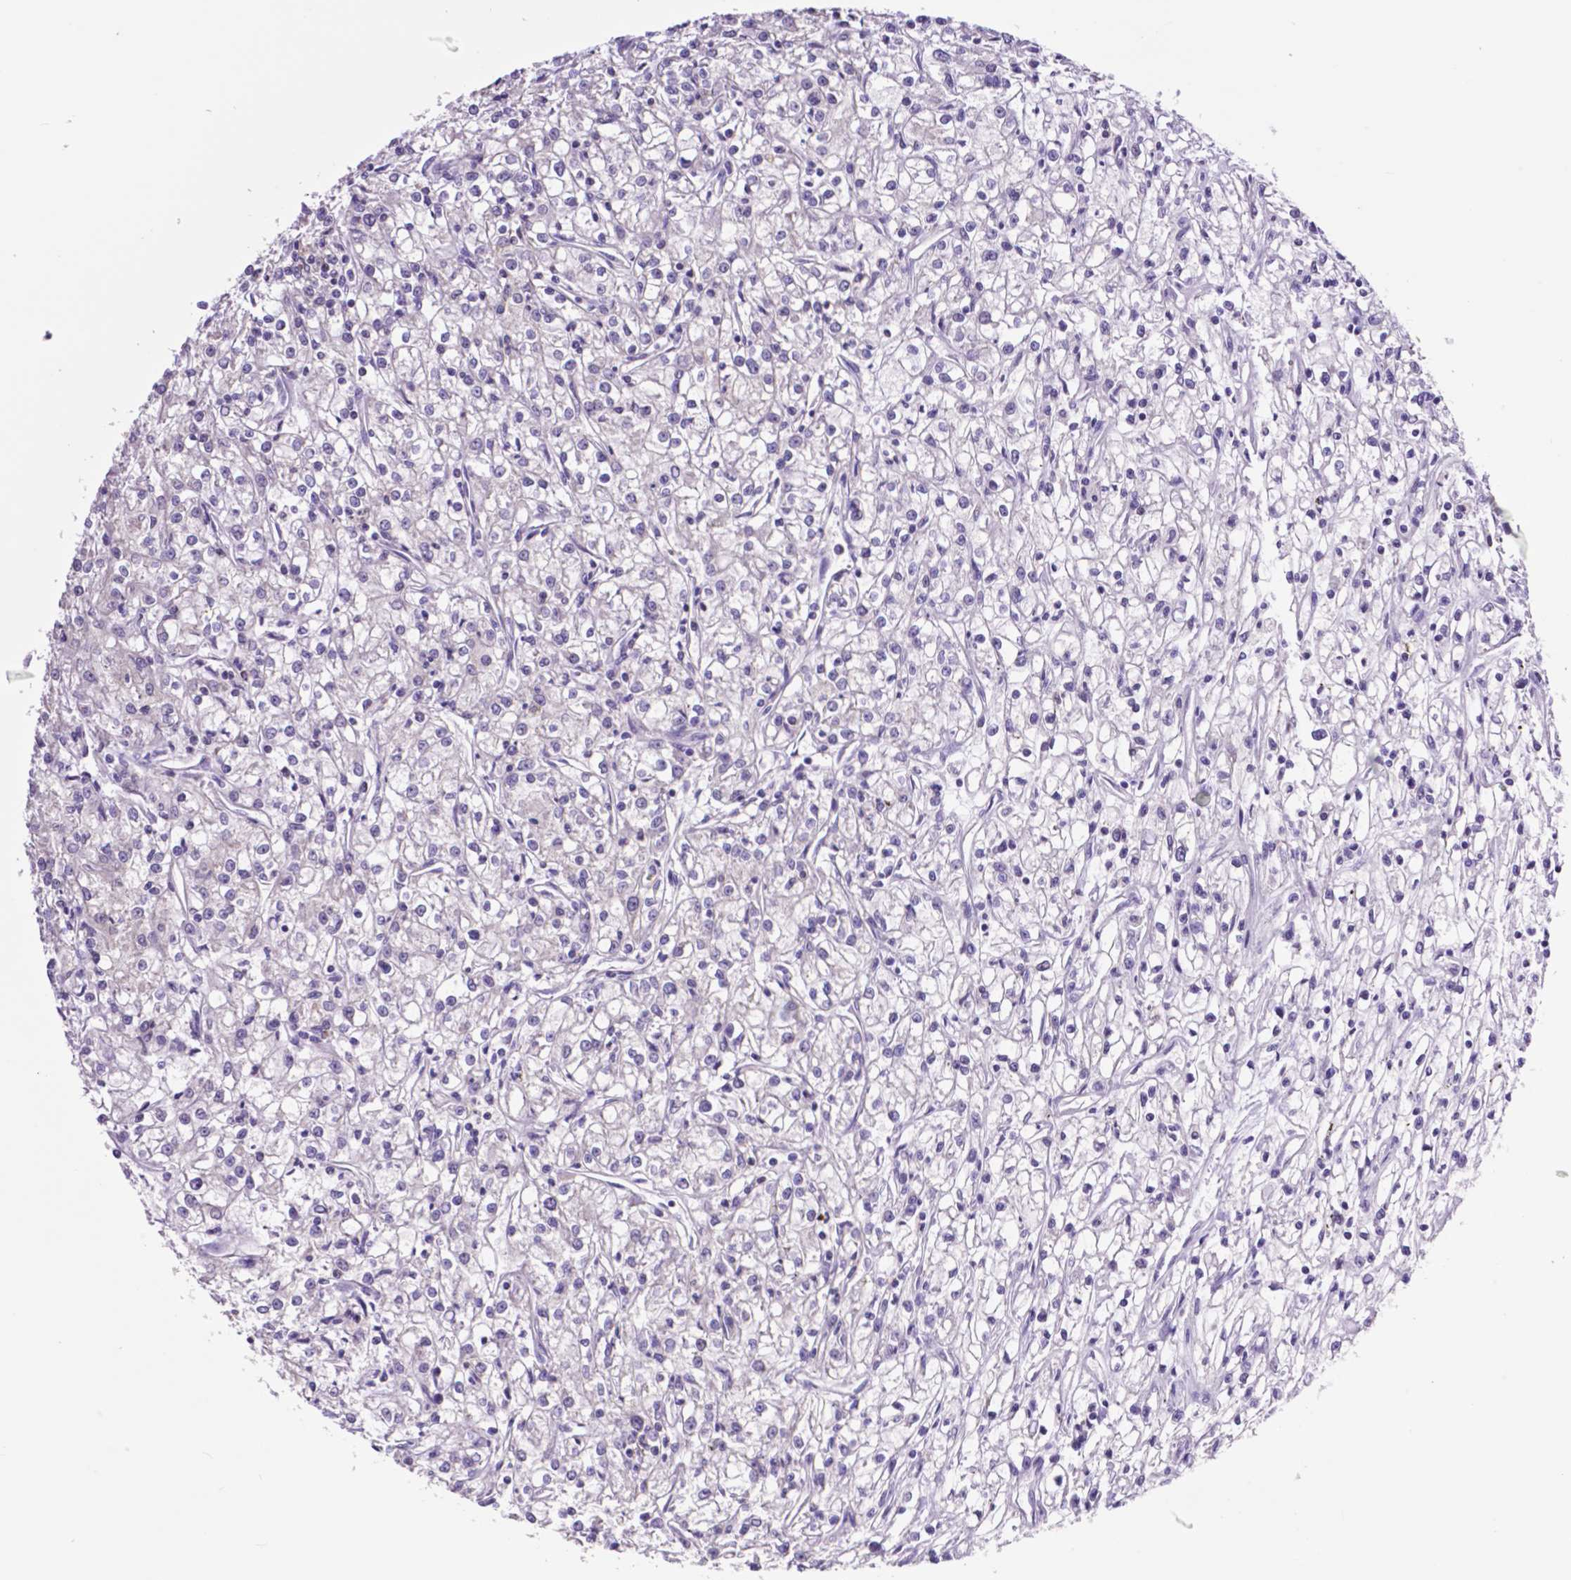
{"staining": {"intensity": "negative", "quantity": "none", "location": "none"}, "tissue": "renal cancer", "cell_type": "Tumor cells", "image_type": "cancer", "snomed": [{"axis": "morphology", "description": "Adenocarcinoma, NOS"}, {"axis": "topography", "description": "Kidney"}], "caption": "Renal adenocarcinoma stained for a protein using immunohistochemistry exhibits no positivity tumor cells.", "gene": "MCL1", "patient": {"sex": "female", "age": 59}}